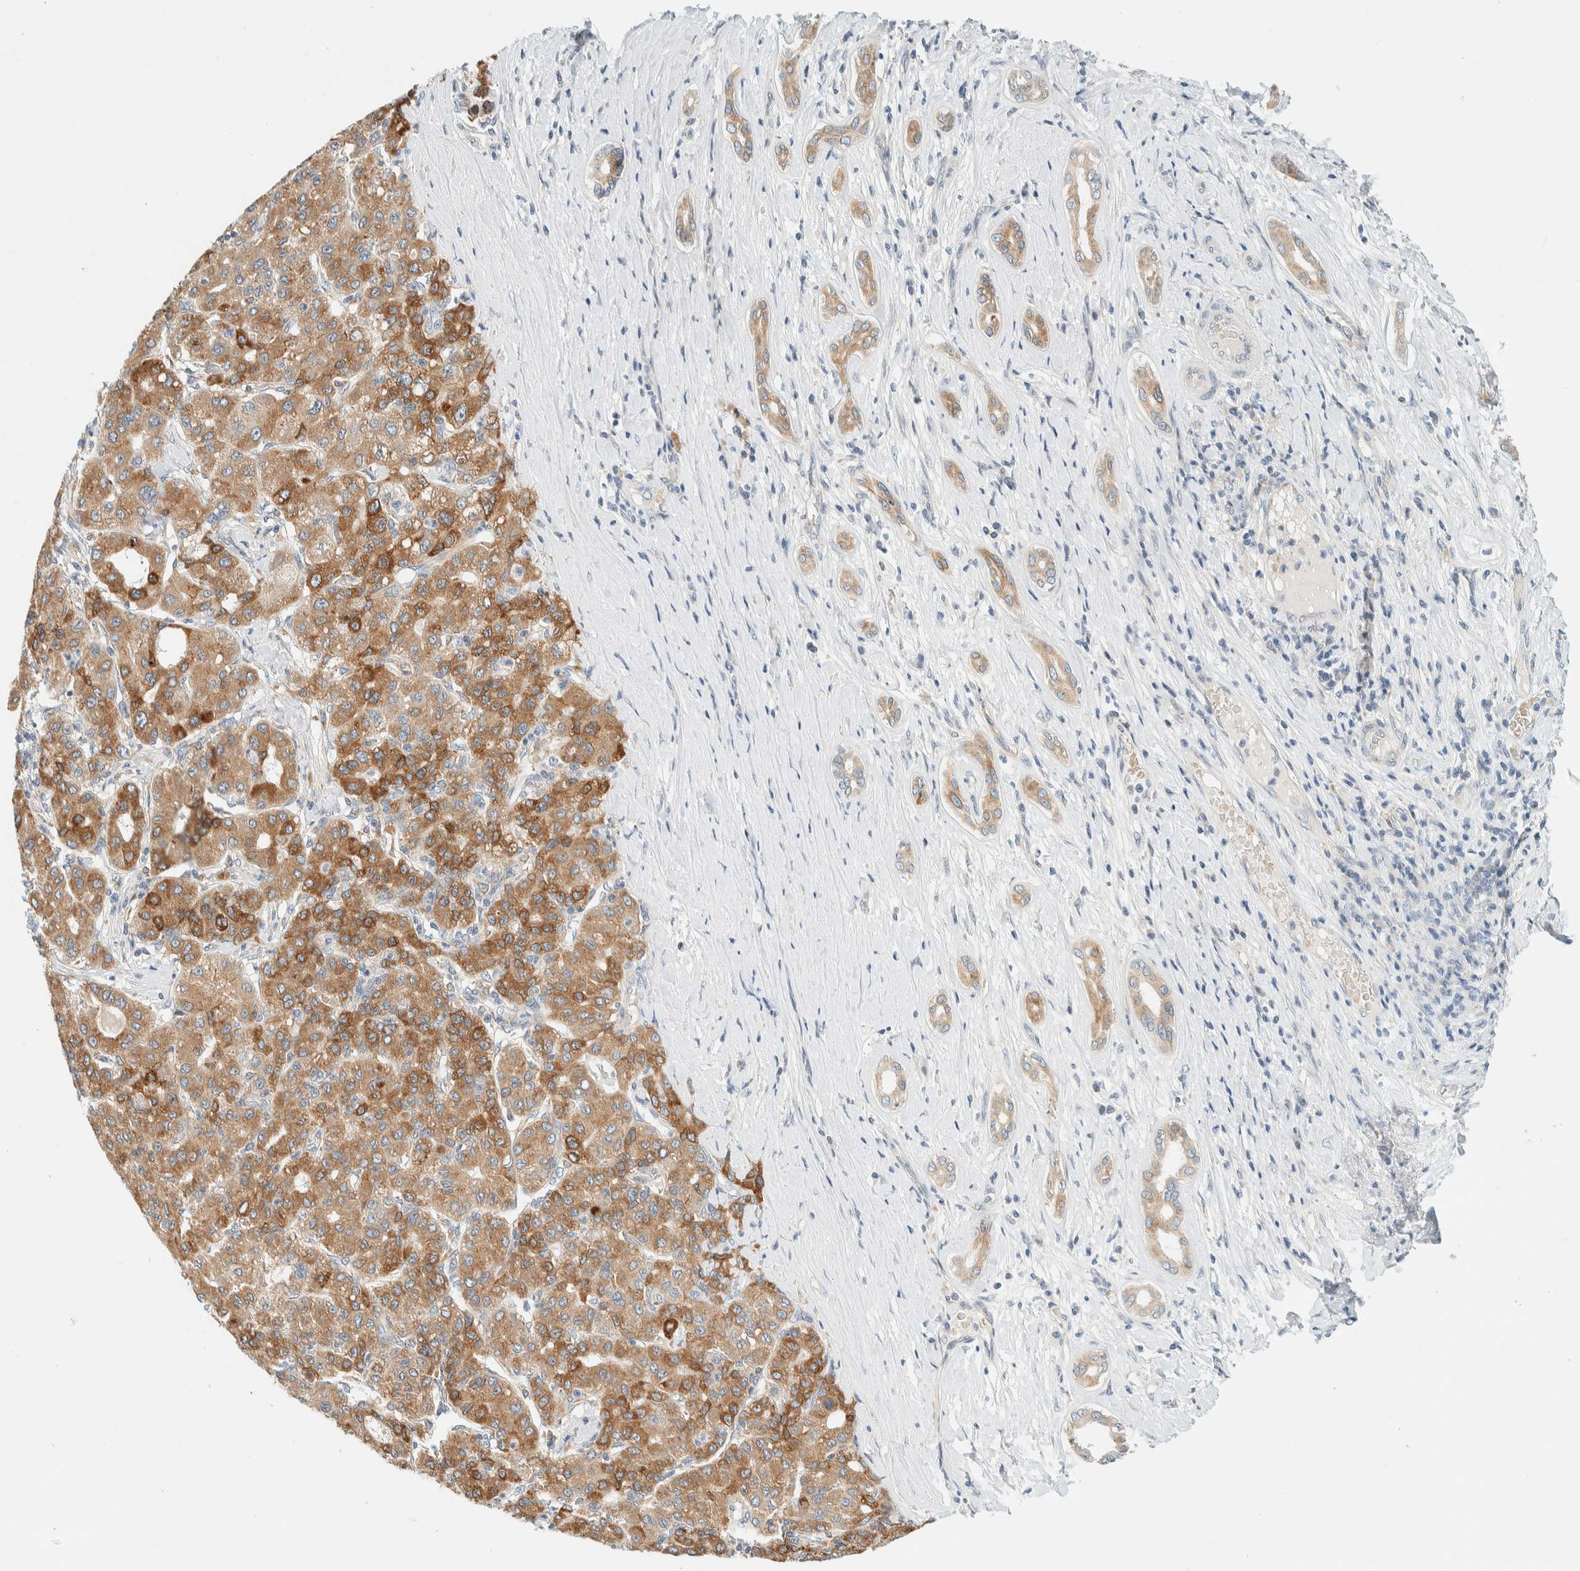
{"staining": {"intensity": "moderate", "quantity": ">75%", "location": "cytoplasmic/membranous"}, "tissue": "liver cancer", "cell_type": "Tumor cells", "image_type": "cancer", "snomed": [{"axis": "morphology", "description": "Carcinoma, Hepatocellular, NOS"}, {"axis": "topography", "description": "Liver"}], "caption": "Immunohistochemistry (DAB (3,3'-diaminobenzidine)) staining of human liver cancer (hepatocellular carcinoma) shows moderate cytoplasmic/membranous protein positivity in about >75% of tumor cells. Nuclei are stained in blue.", "gene": "SUMF2", "patient": {"sex": "male", "age": 65}}